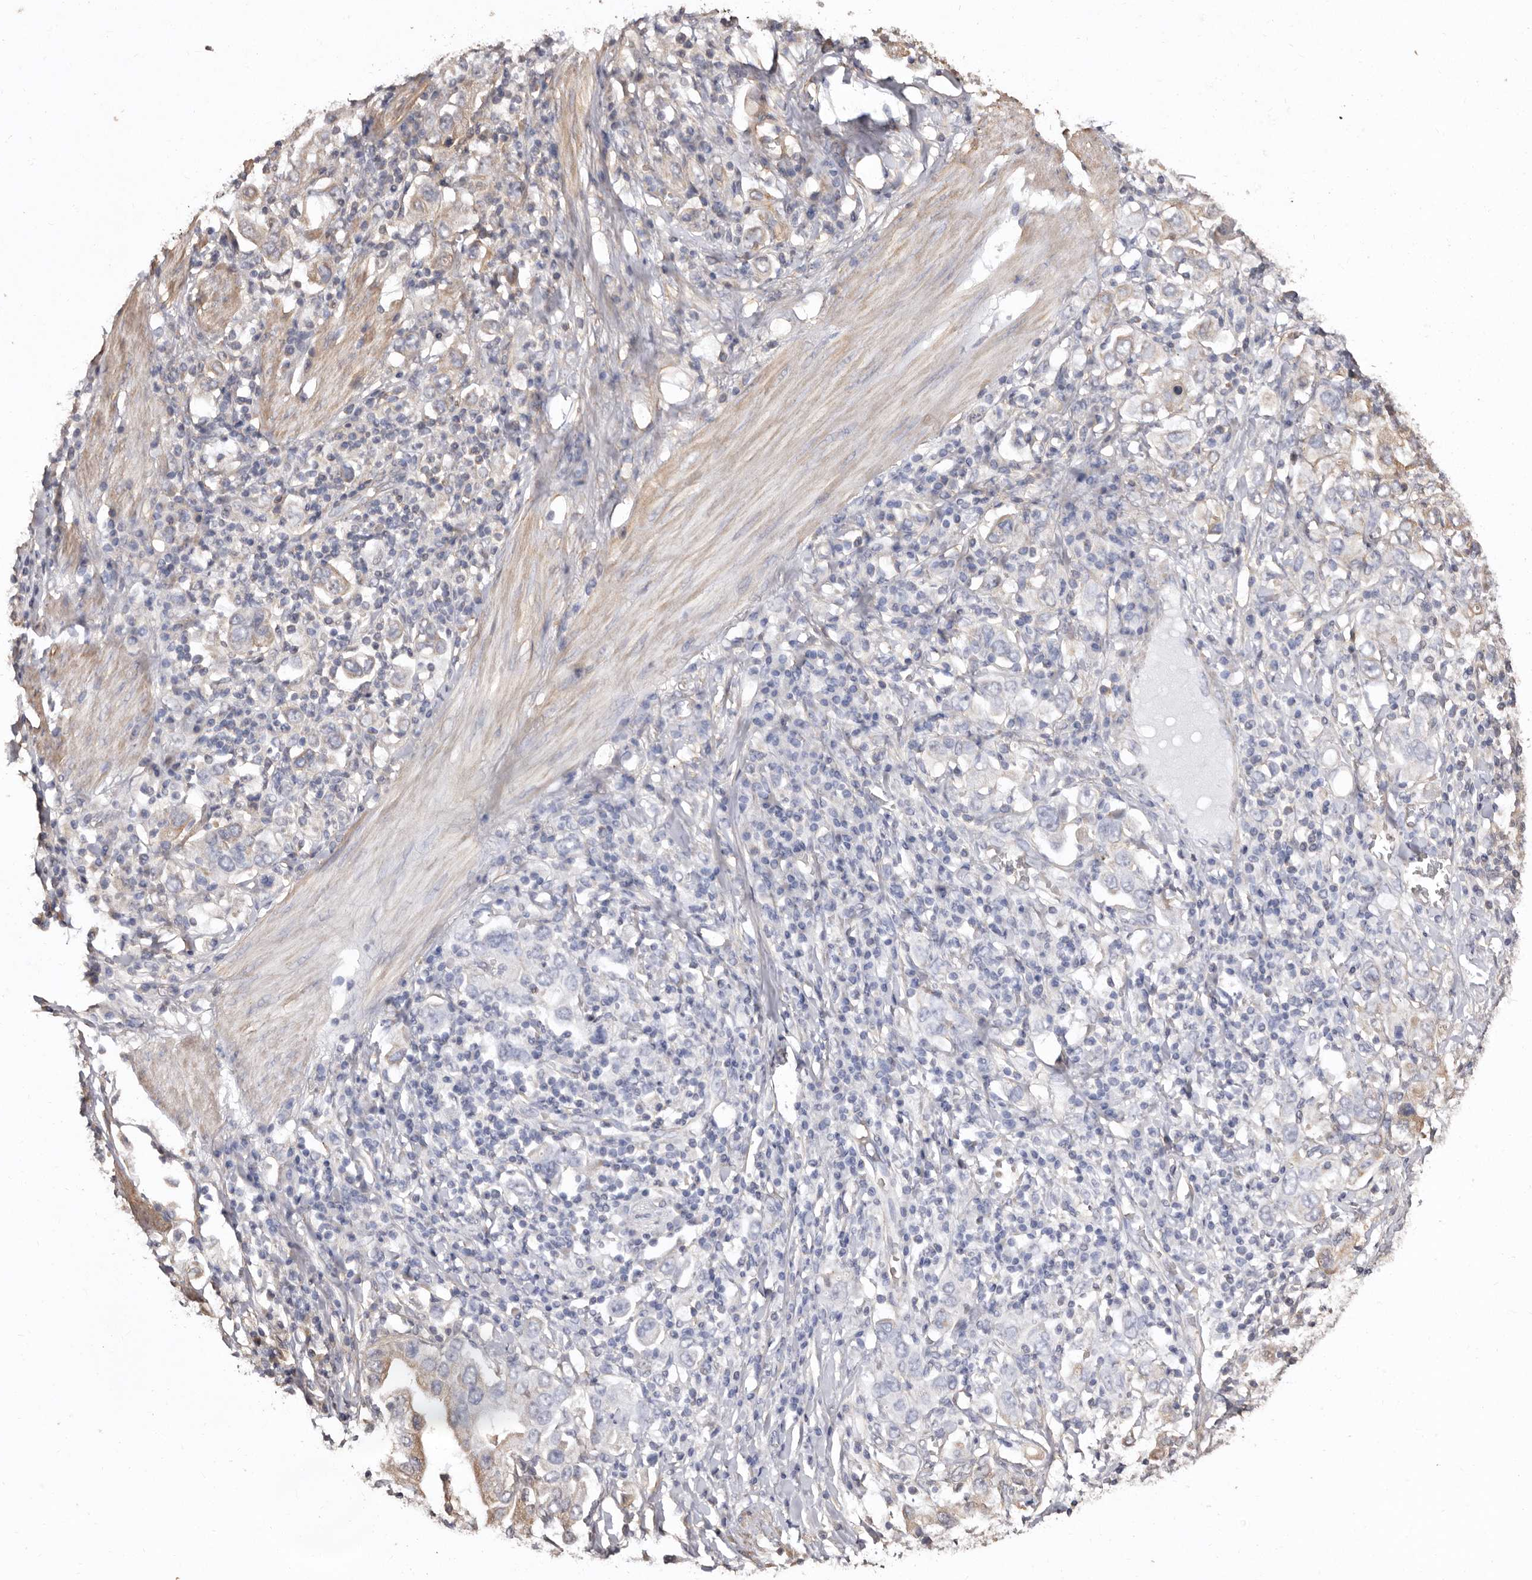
{"staining": {"intensity": "moderate", "quantity": "25%-75%", "location": "cytoplasmic/membranous"}, "tissue": "stomach cancer", "cell_type": "Tumor cells", "image_type": "cancer", "snomed": [{"axis": "morphology", "description": "Adenocarcinoma, NOS"}, {"axis": "topography", "description": "Stomach, upper"}], "caption": "Stomach cancer (adenocarcinoma) was stained to show a protein in brown. There is medium levels of moderate cytoplasmic/membranous expression in about 25%-75% of tumor cells. (DAB (3,3'-diaminobenzidine) IHC with brightfield microscopy, high magnification).", "gene": "COQ8B", "patient": {"sex": "male", "age": 62}}